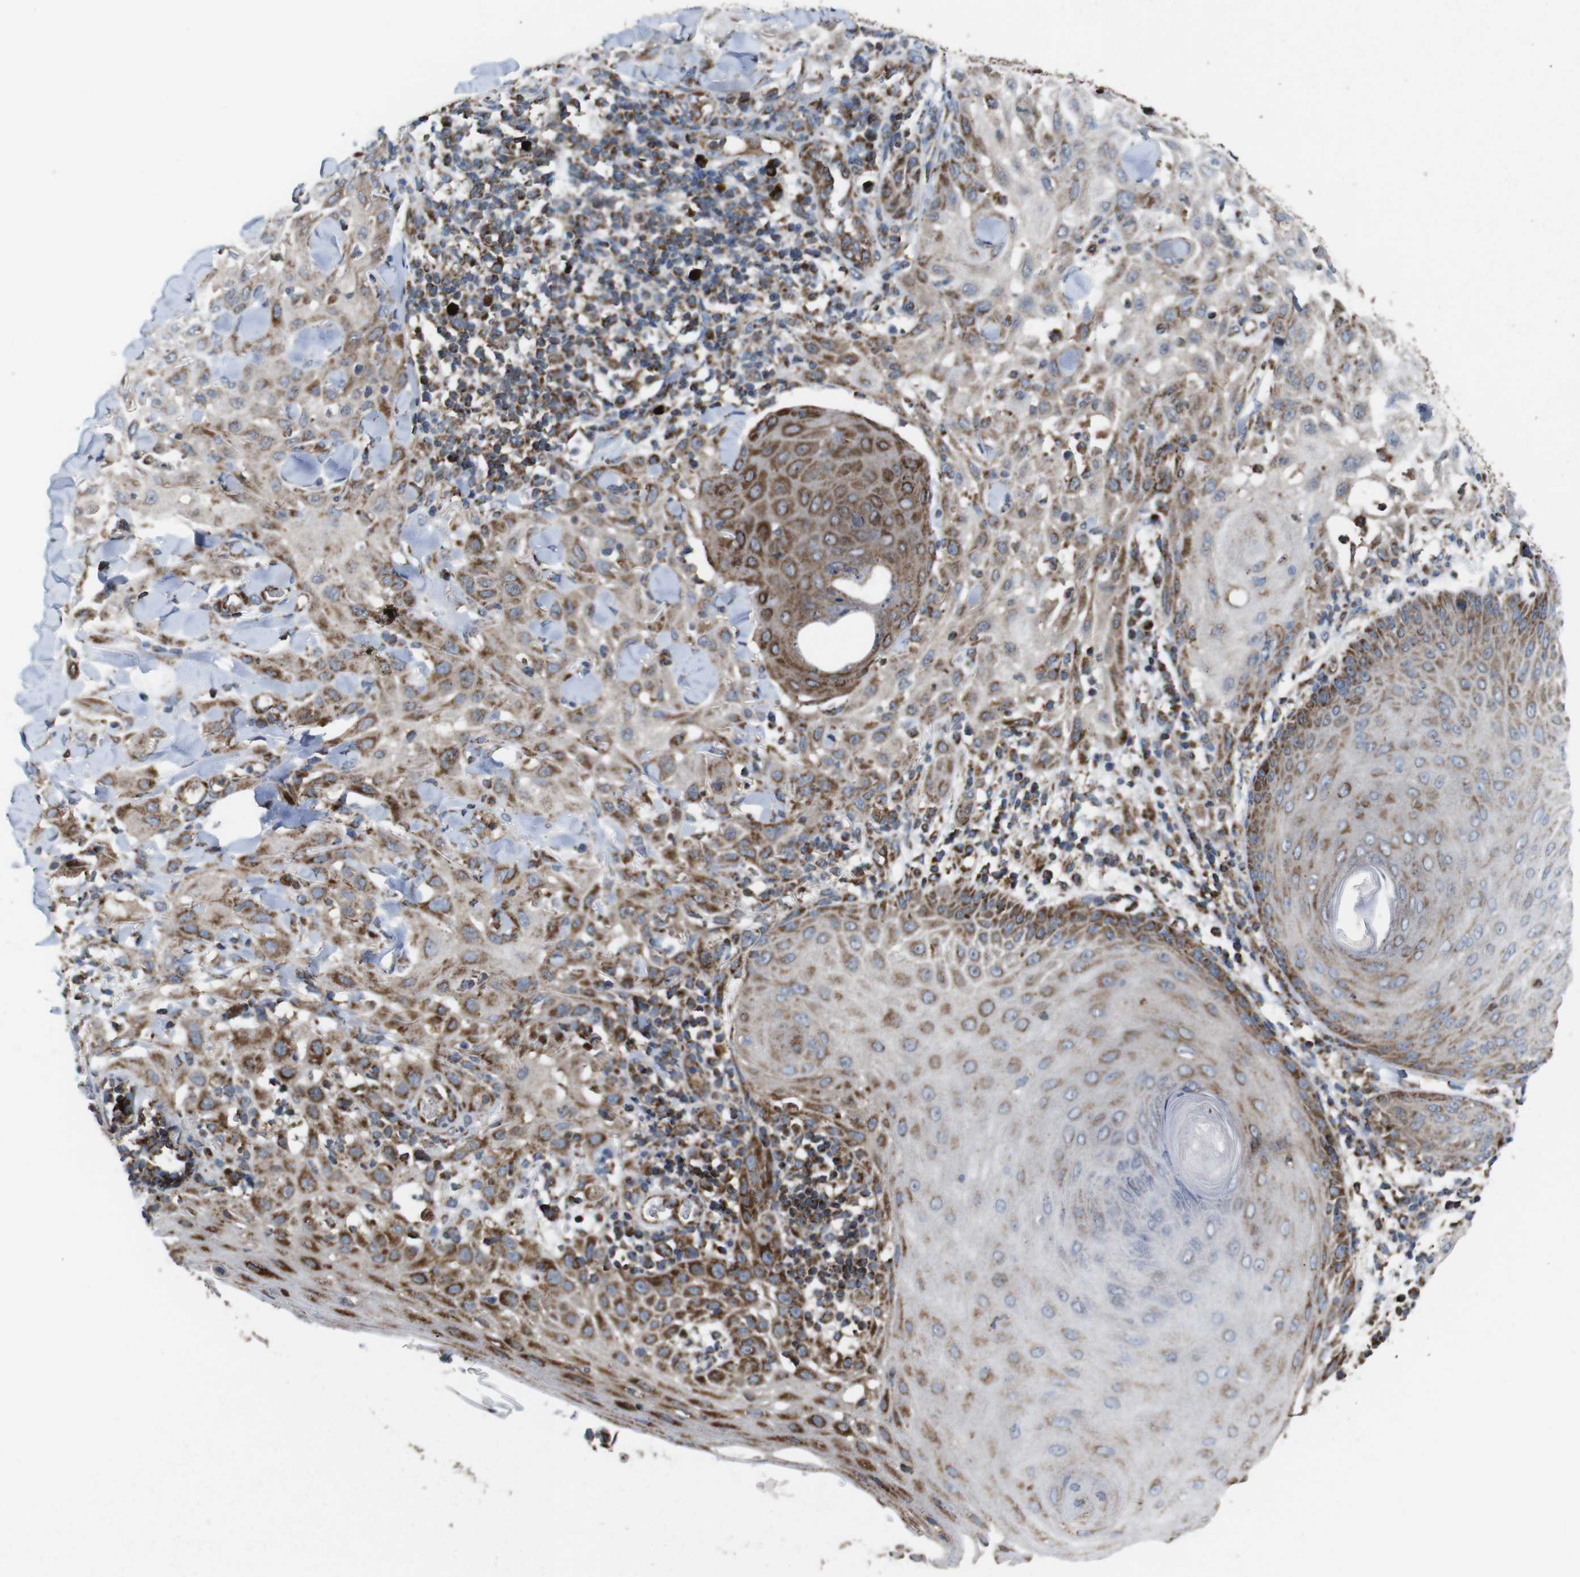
{"staining": {"intensity": "moderate", "quantity": "25%-75%", "location": "cytoplasmic/membranous"}, "tissue": "skin cancer", "cell_type": "Tumor cells", "image_type": "cancer", "snomed": [{"axis": "morphology", "description": "Squamous cell carcinoma, NOS"}, {"axis": "topography", "description": "Skin"}], "caption": "A medium amount of moderate cytoplasmic/membranous positivity is identified in approximately 25%-75% of tumor cells in skin cancer tissue. The staining is performed using DAB brown chromogen to label protein expression. The nuclei are counter-stained blue using hematoxylin.", "gene": "HK1", "patient": {"sex": "male", "age": 24}}